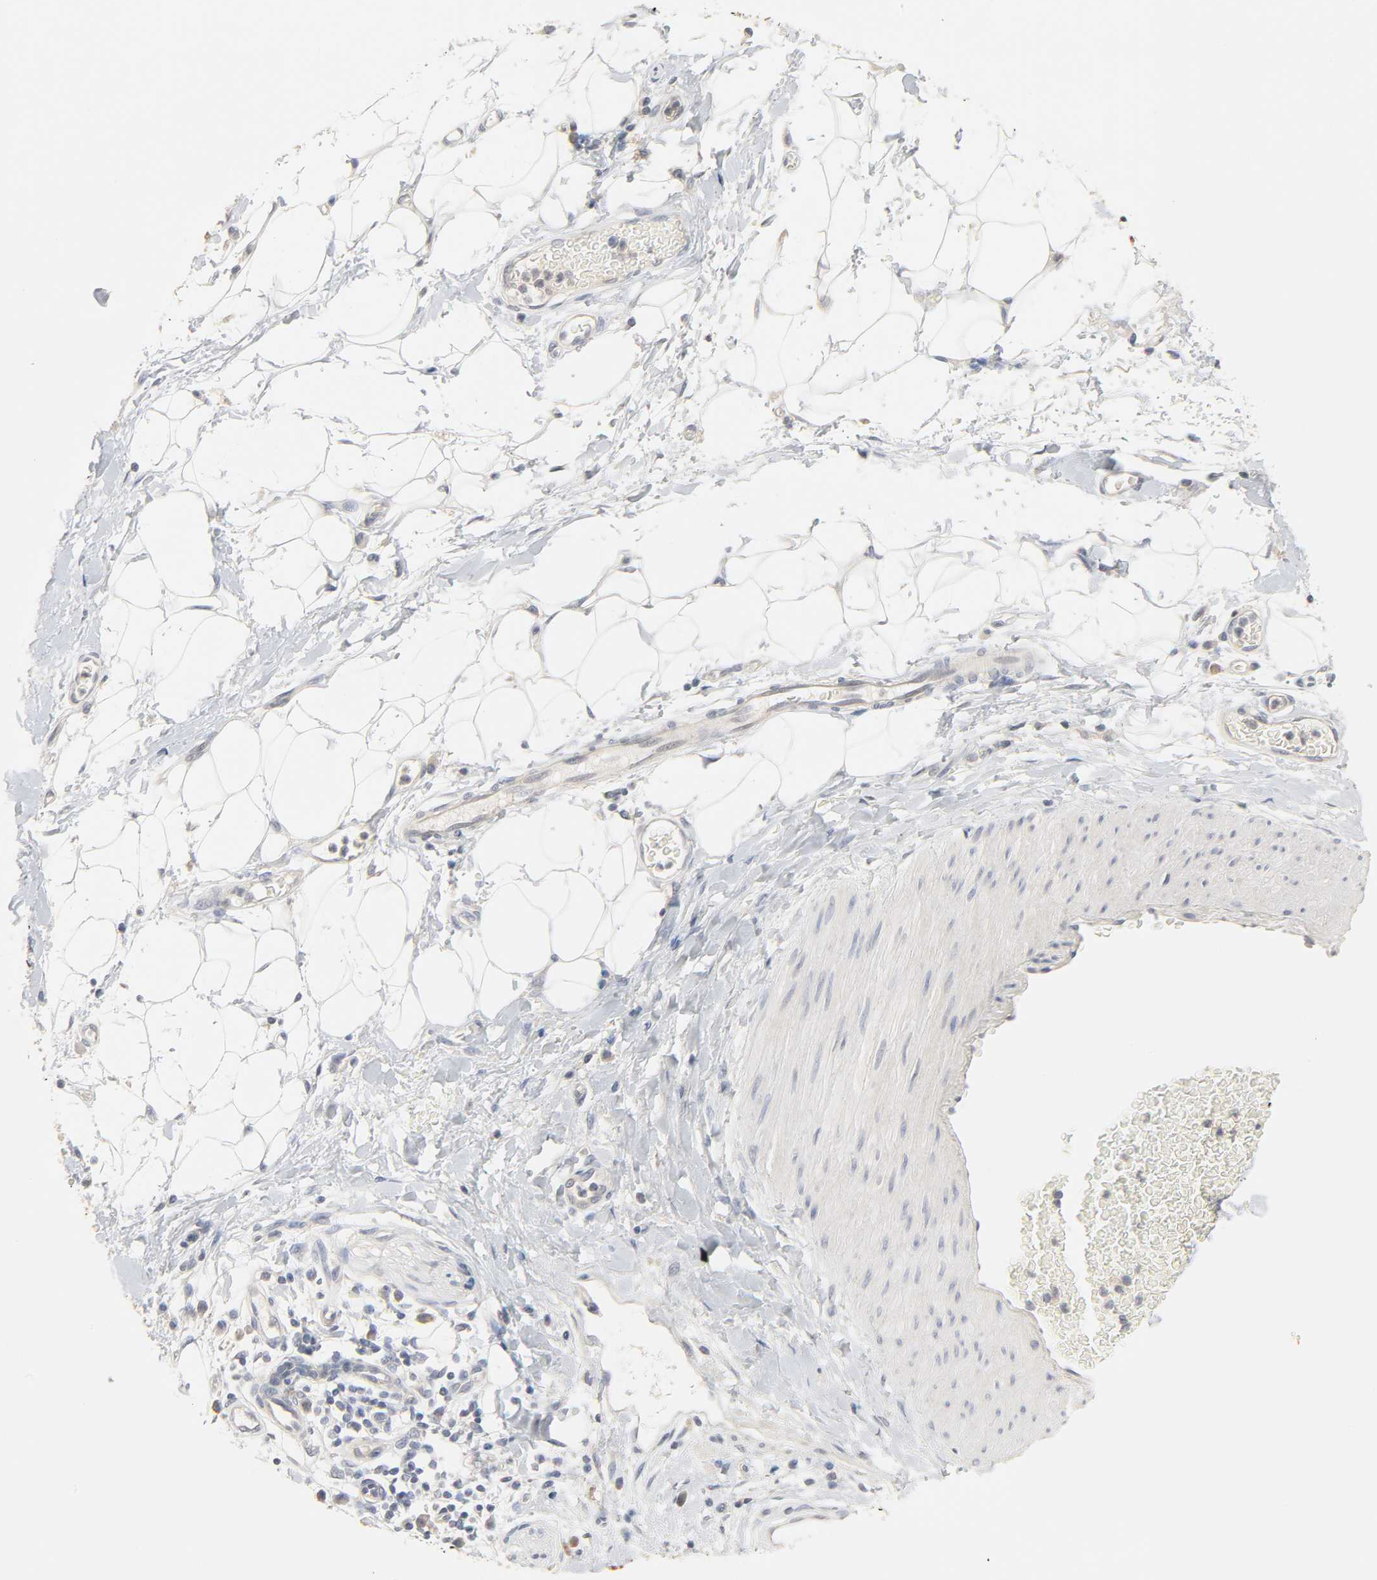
{"staining": {"intensity": "weak", "quantity": "25%-75%", "location": "cytoplasmic/membranous"}, "tissue": "adipose tissue", "cell_type": "Adipocytes", "image_type": "normal", "snomed": [{"axis": "morphology", "description": "Normal tissue, NOS"}, {"axis": "morphology", "description": "Urothelial carcinoma, High grade"}, {"axis": "topography", "description": "Vascular tissue"}, {"axis": "topography", "description": "Urinary bladder"}], "caption": "Immunohistochemical staining of benign human adipose tissue exhibits low levels of weak cytoplasmic/membranous expression in about 25%-75% of adipocytes.", "gene": "CLEC4E", "patient": {"sex": "female", "age": 56}}